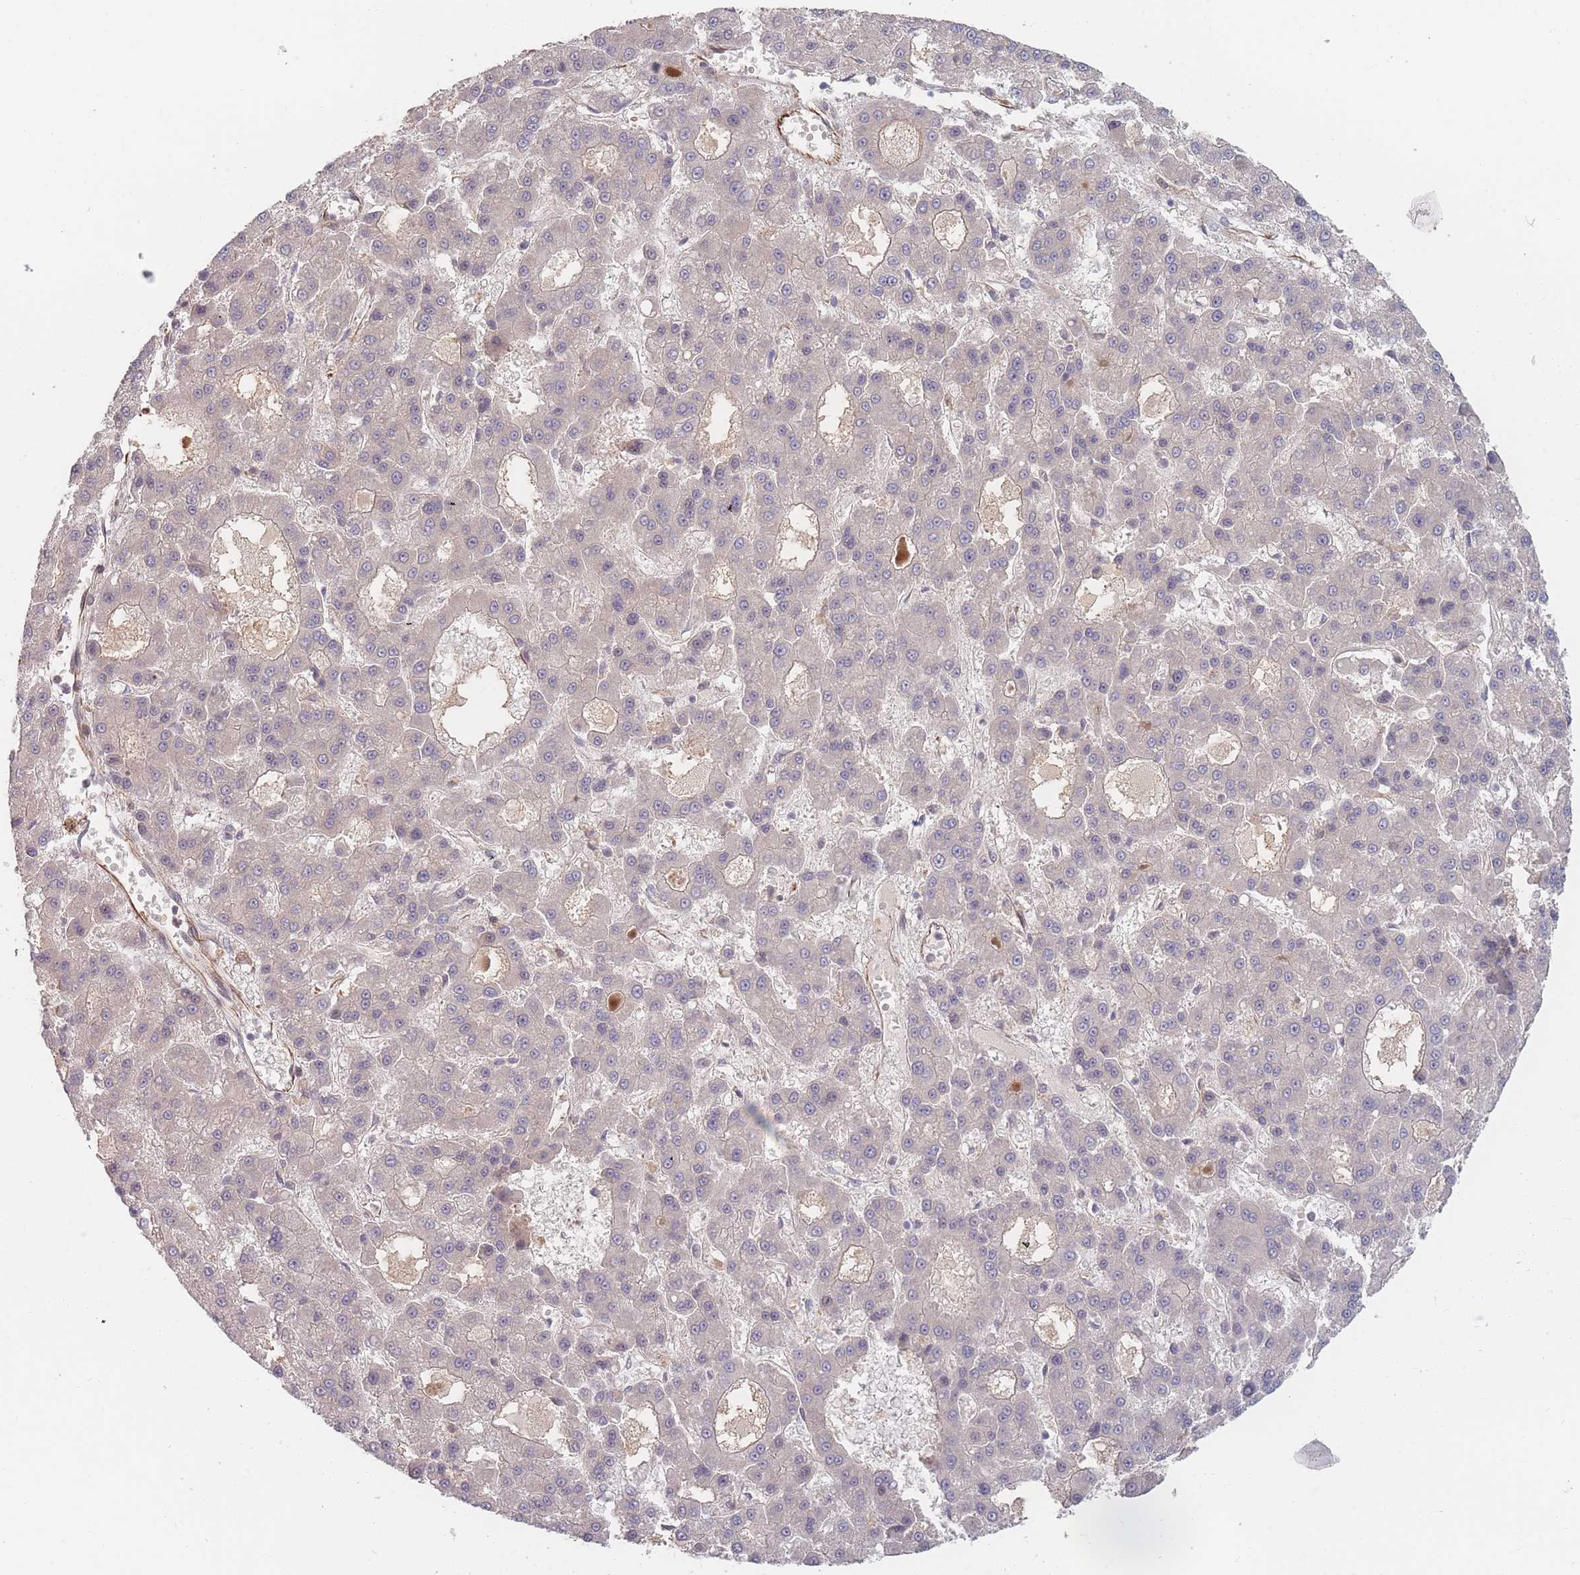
{"staining": {"intensity": "negative", "quantity": "none", "location": "none"}, "tissue": "liver cancer", "cell_type": "Tumor cells", "image_type": "cancer", "snomed": [{"axis": "morphology", "description": "Carcinoma, Hepatocellular, NOS"}, {"axis": "topography", "description": "Liver"}], "caption": "Image shows no significant protein expression in tumor cells of liver hepatocellular carcinoma.", "gene": "EEF1AKMT2", "patient": {"sex": "male", "age": 70}}